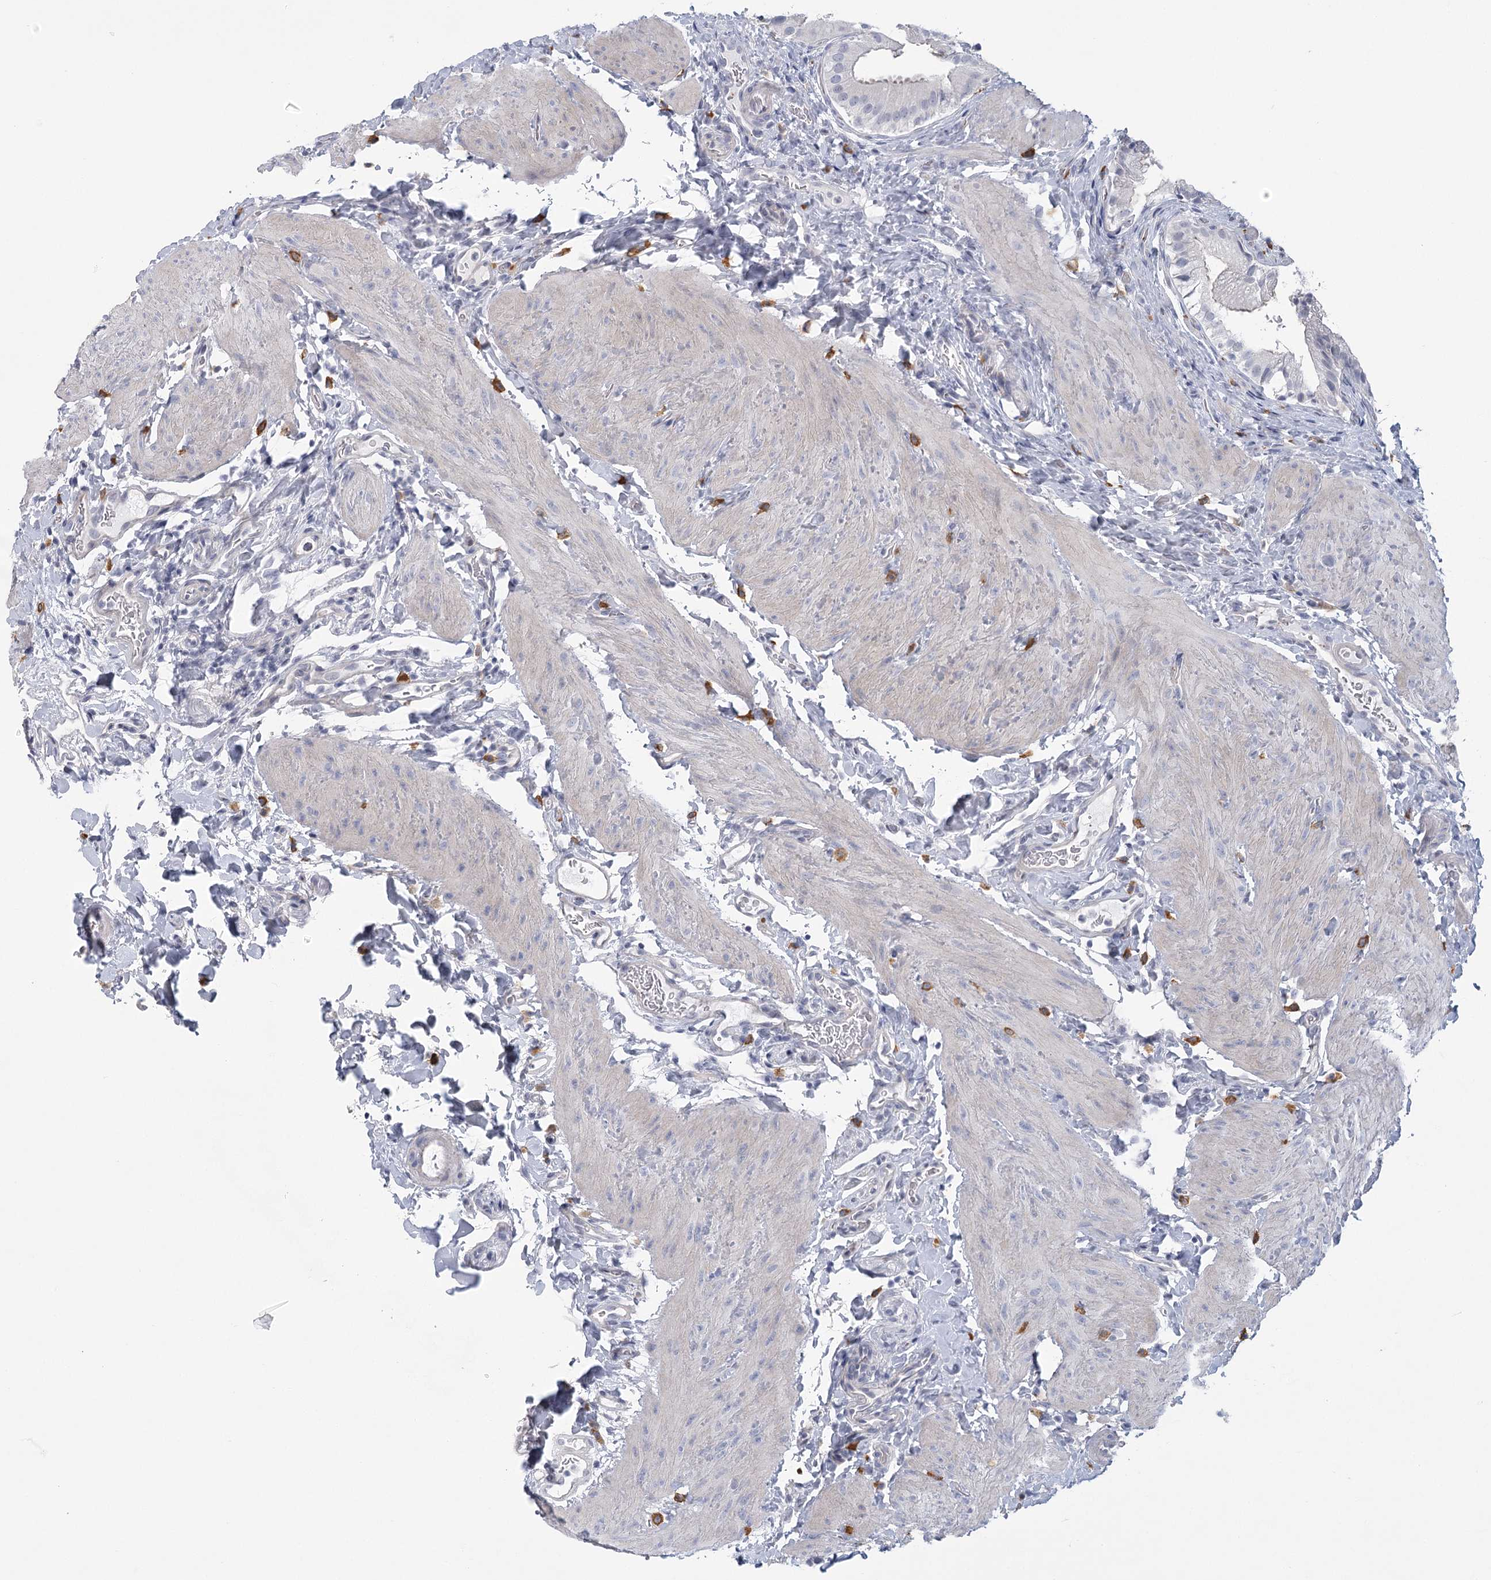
{"staining": {"intensity": "negative", "quantity": "none", "location": "none"}, "tissue": "gallbladder", "cell_type": "Glandular cells", "image_type": "normal", "snomed": [{"axis": "morphology", "description": "Normal tissue, NOS"}, {"axis": "topography", "description": "Gallbladder"}], "caption": "This image is of benign gallbladder stained with immunohistochemistry (IHC) to label a protein in brown with the nuclei are counter-stained blue. There is no positivity in glandular cells.", "gene": "FAM76B", "patient": {"sex": "female", "age": 30}}